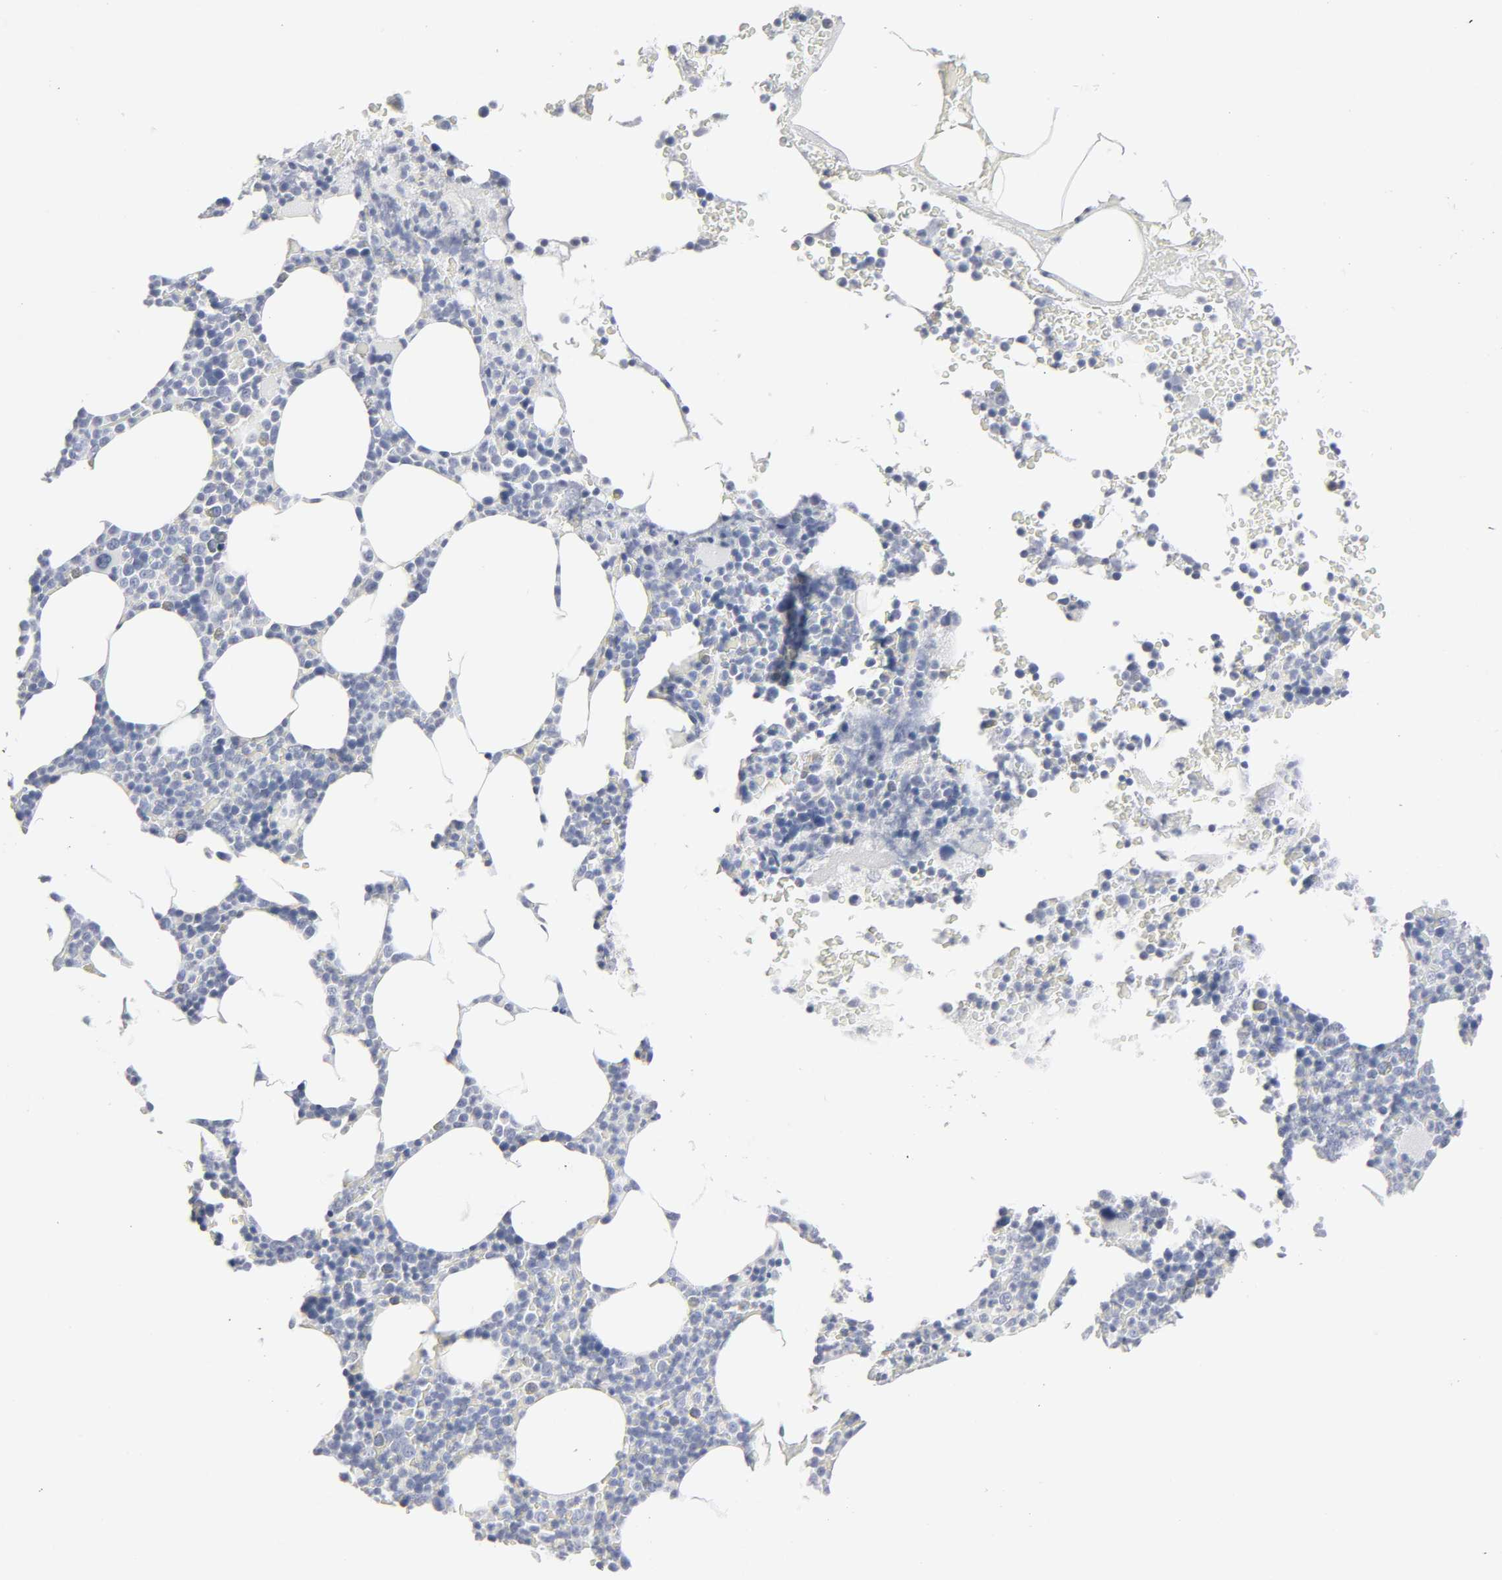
{"staining": {"intensity": "negative", "quantity": "none", "location": "none"}, "tissue": "bone marrow", "cell_type": "Hematopoietic cells", "image_type": "normal", "snomed": [{"axis": "morphology", "description": "Normal tissue, NOS"}, {"axis": "topography", "description": "Bone marrow"}], "caption": "DAB immunohistochemical staining of normal bone marrow shows no significant expression in hematopoietic cells. The staining was performed using DAB to visualize the protein expression in brown, while the nuclei were stained in blue with hematoxylin (Magnification: 20x).", "gene": "SLCO1B3", "patient": {"sex": "female", "age": 66}}